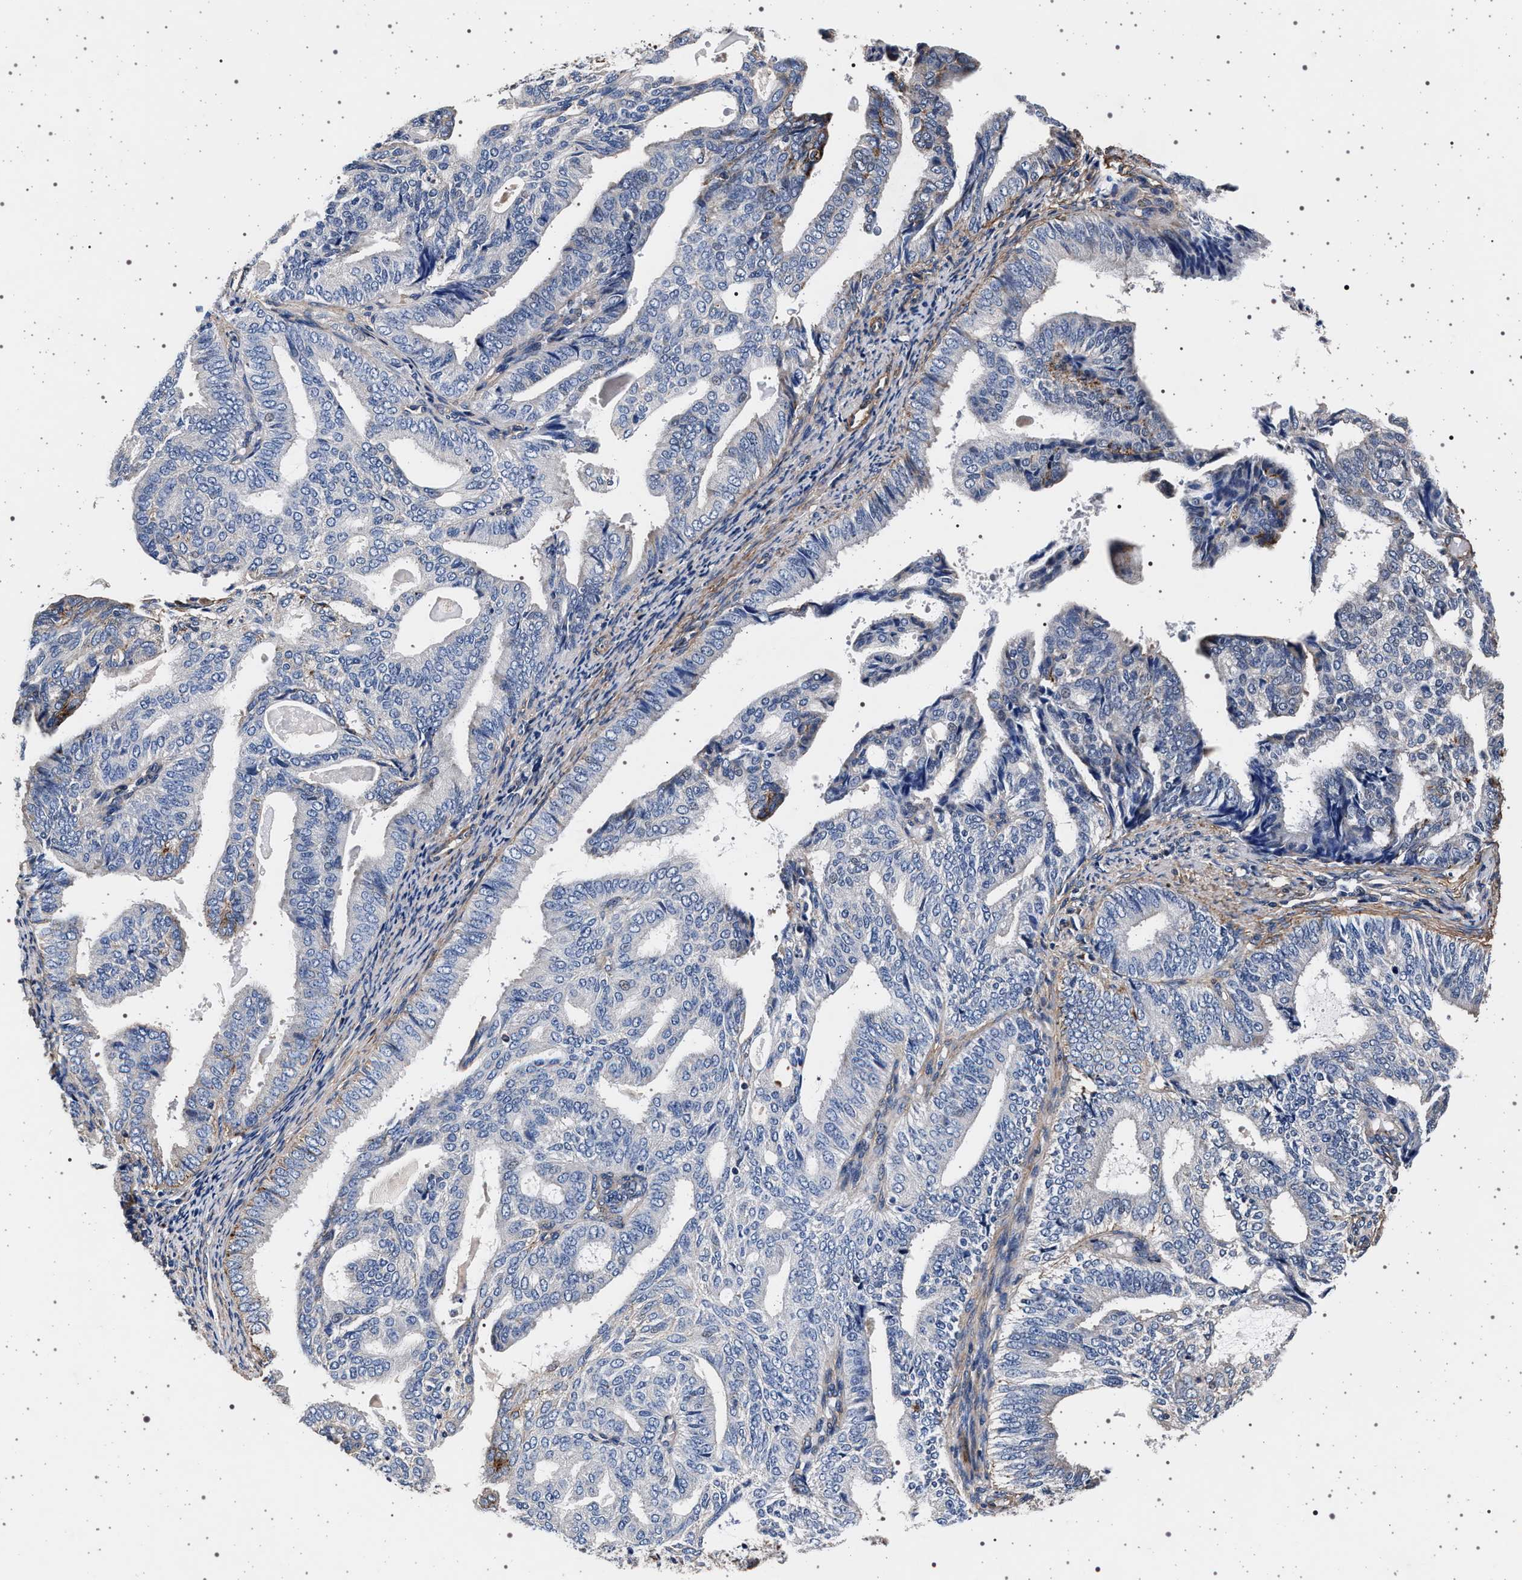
{"staining": {"intensity": "strong", "quantity": "<25%", "location": "cytoplasmic/membranous"}, "tissue": "endometrial cancer", "cell_type": "Tumor cells", "image_type": "cancer", "snomed": [{"axis": "morphology", "description": "Adenocarcinoma, NOS"}, {"axis": "topography", "description": "Endometrium"}], "caption": "Endometrial cancer stained with a brown dye exhibits strong cytoplasmic/membranous positive positivity in about <25% of tumor cells.", "gene": "KCNK6", "patient": {"sex": "female", "age": 58}}